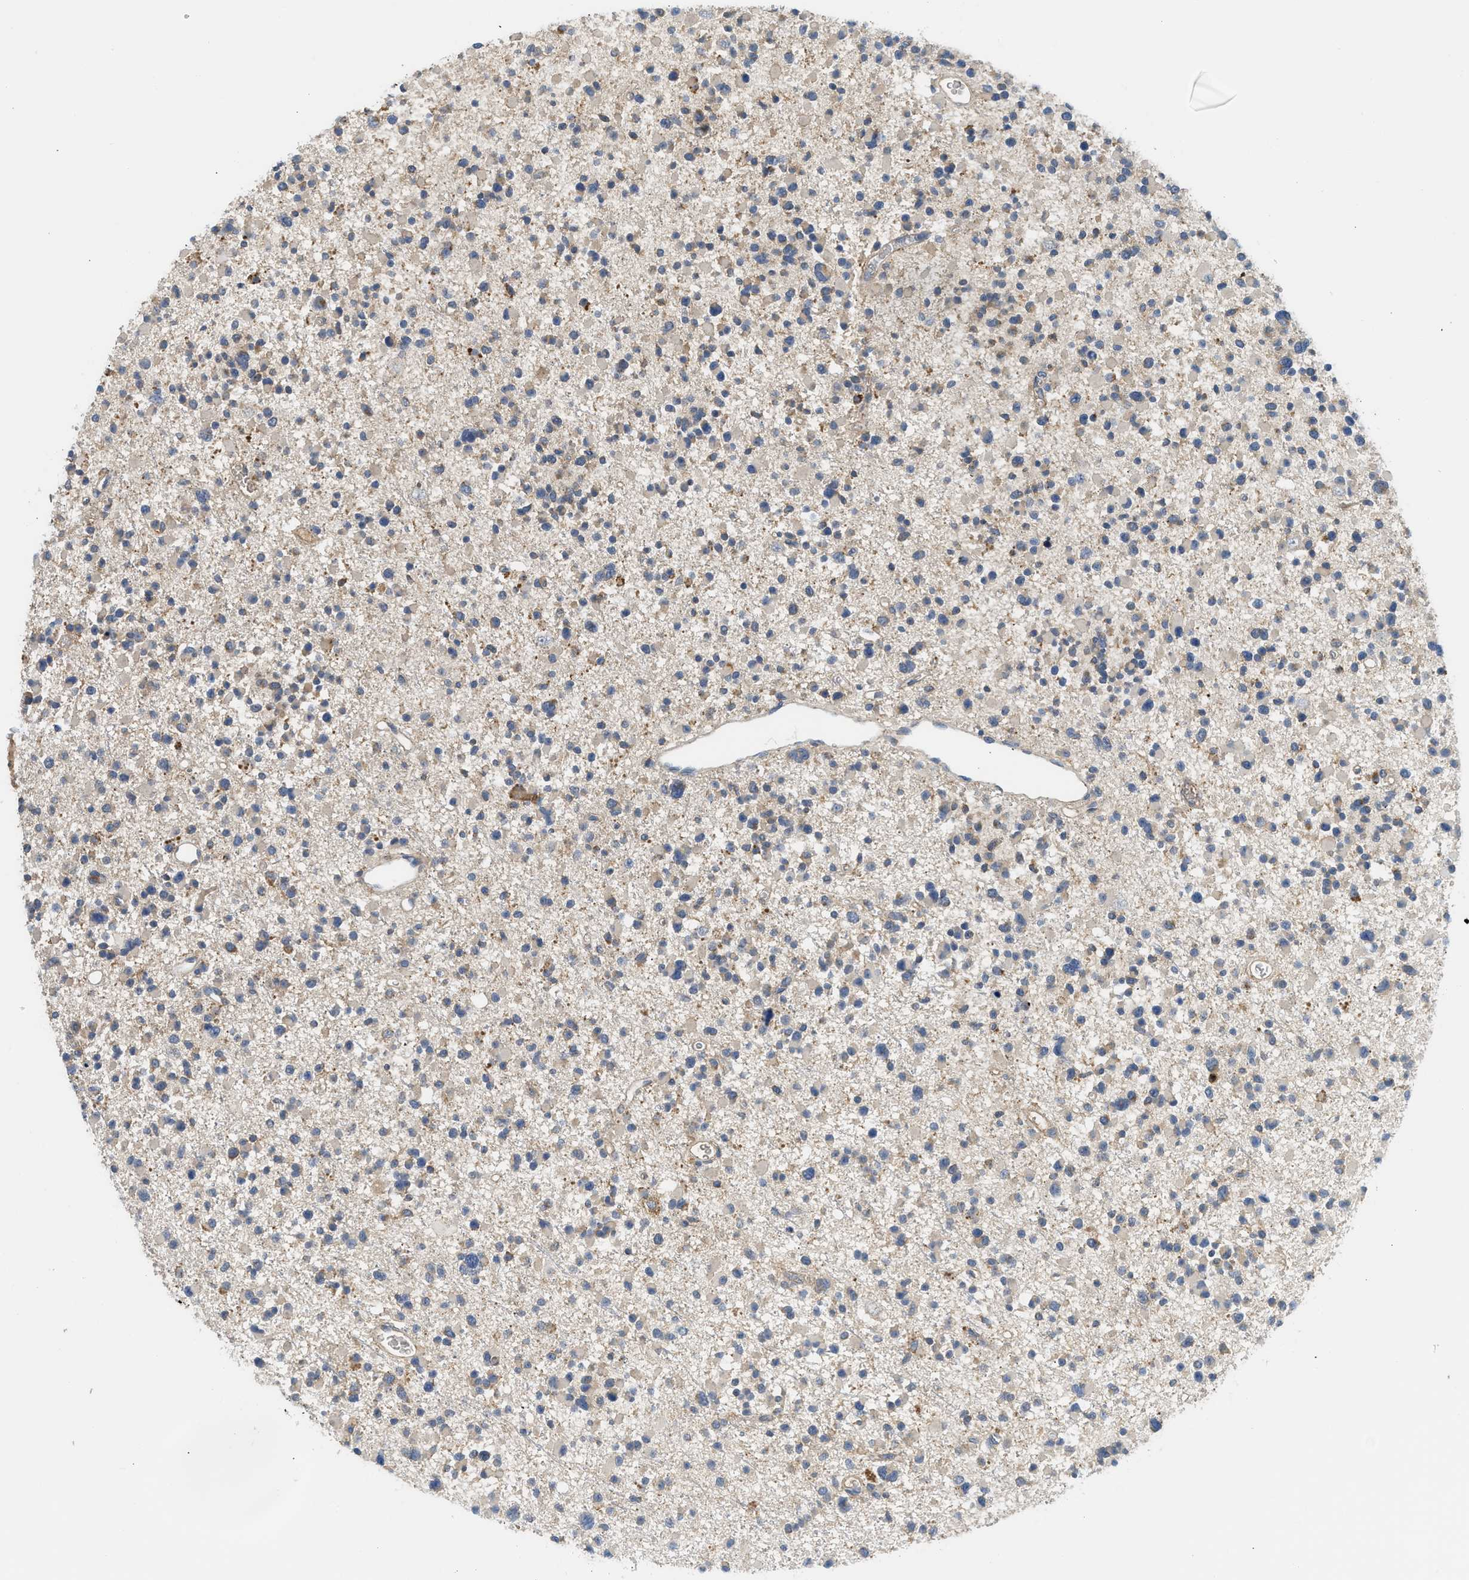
{"staining": {"intensity": "weak", "quantity": "25%-75%", "location": "cytoplasmic/membranous"}, "tissue": "glioma", "cell_type": "Tumor cells", "image_type": "cancer", "snomed": [{"axis": "morphology", "description": "Glioma, malignant, Low grade"}, {"axis": "topography", "description": "Brain"}], "caption": "About 25%-75% of tumor cells in human low-grade glioma (malignant) reveal weak cytoplasmic/membranous protein expression as visualized by brown immunohistochemical staining.", "gene": "RHBDF2", "patient": {"sex": "female", "age": 22}}